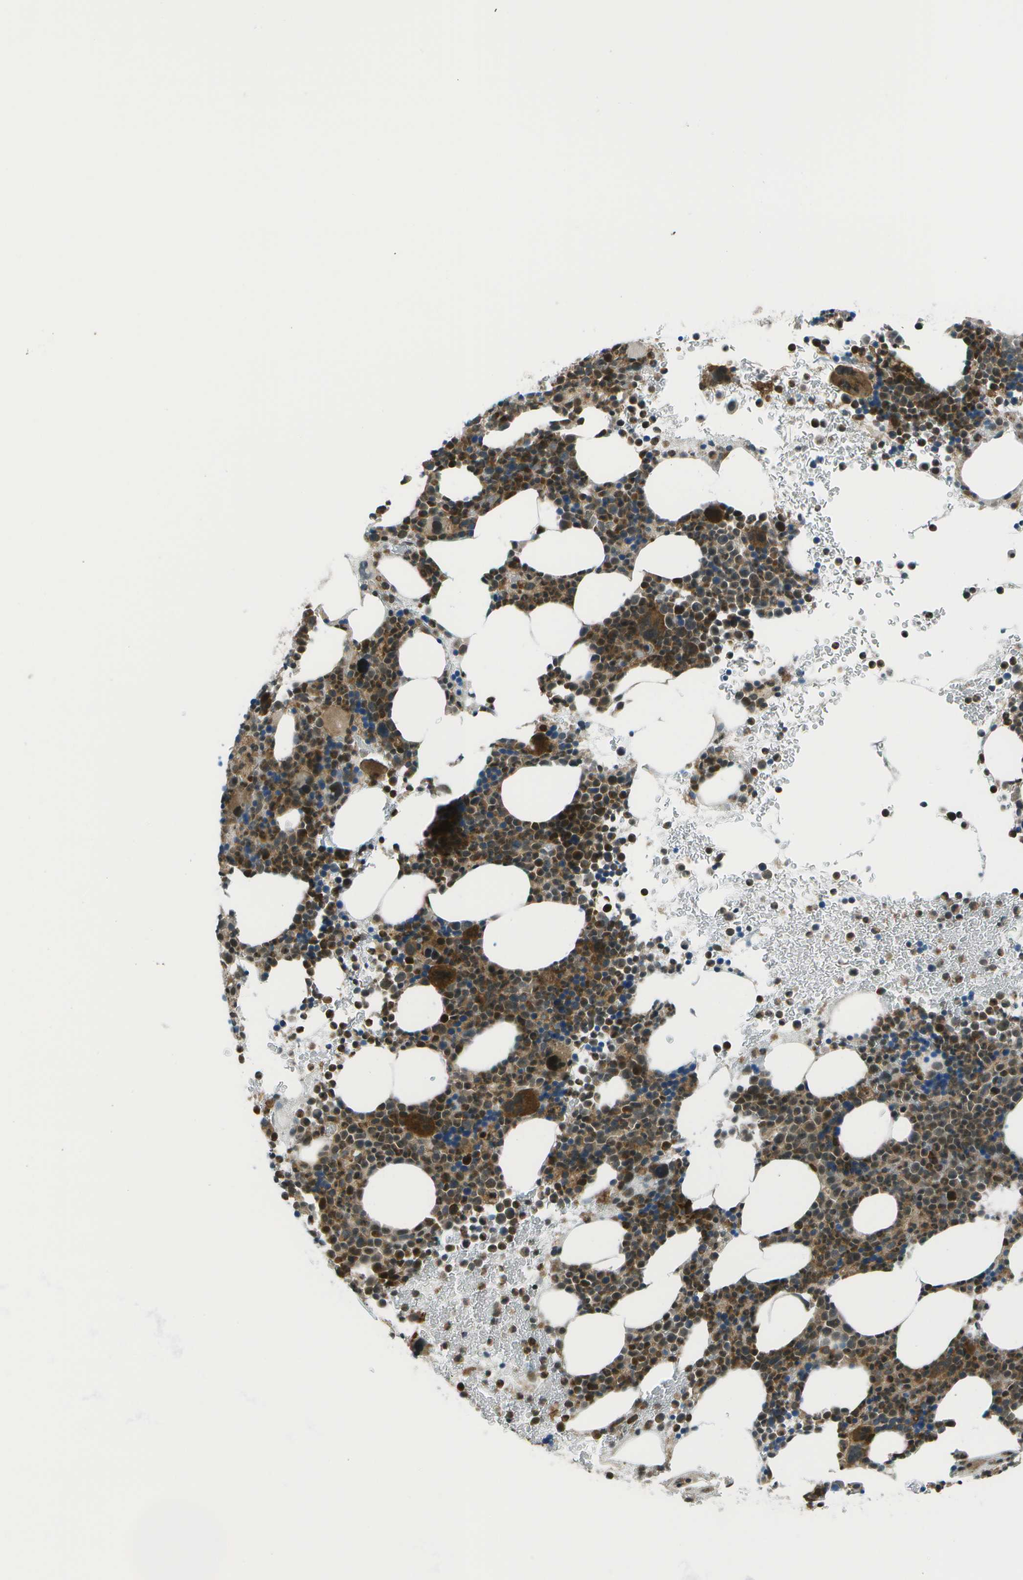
{"staining": {"intensity": "moderate", "quantity": ">75%", "location": "cytoplasmic/membranous,nuclear"}, "tissue": "bone marrow", "cell_type": "Hematopoietic cells", "image_type": "normal", "snomed": [{"axis": "morphology", "description": "Normal tissue, NOS"}, {"axis": "morphology", "description": "Inflammation, NOS"}, {"axis": "topography", "description": "Bone marrow"}], "caption": "Immunohistochemistry histopathology image of unremarkable bone marrow: bone marrow stained using IHC shows medium levels of moderate protein expression localized specifically in the cytoplasmic/membranous,nuclear of hematopoietic cells, appearing as a cytoplasmic/membranous,nuclear brown color.", "gene": "TMEM19", "patient": {"sex": "male", "age": 73}}